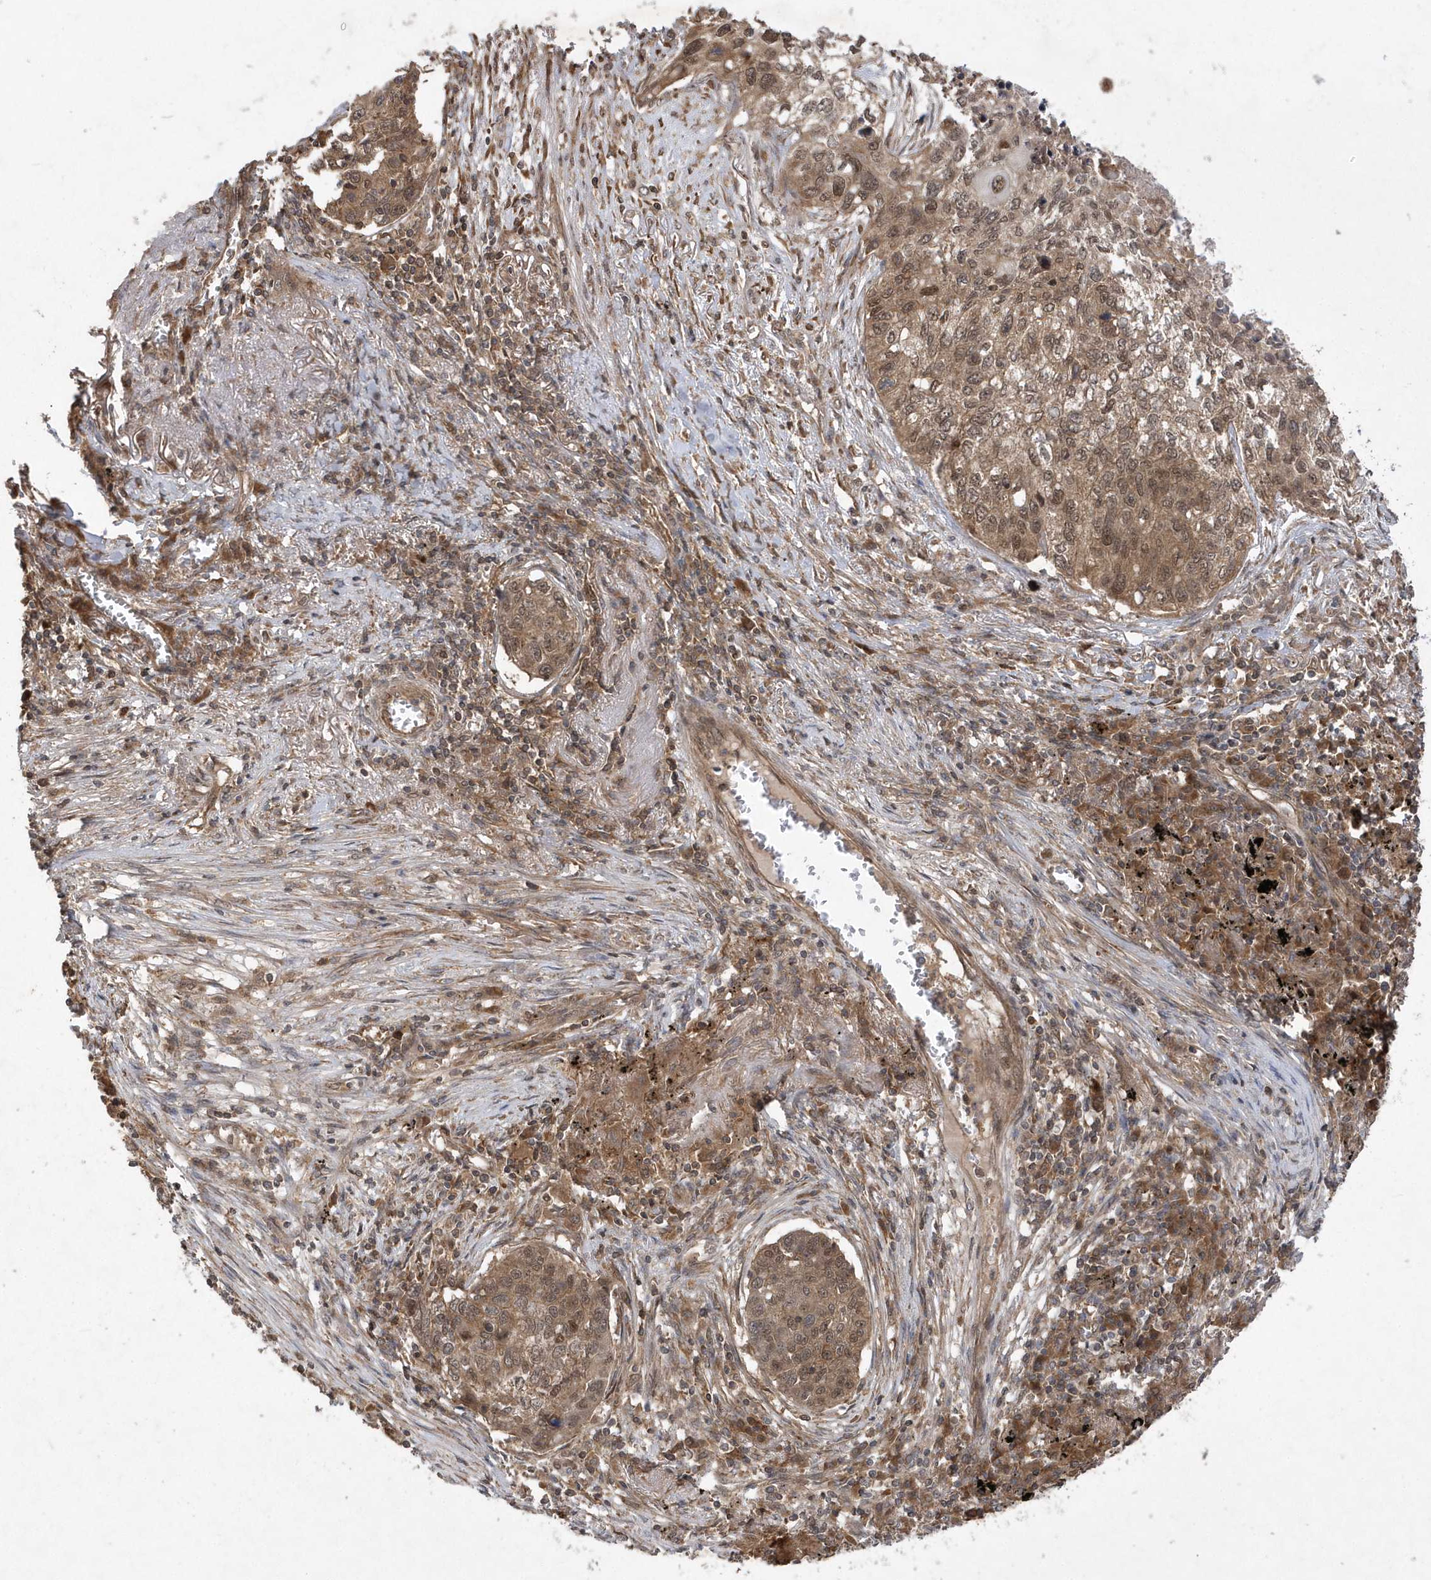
{"staining": {"intensity": "moderate", "quantity": ">75%", "location": "cytoplasmic/membranous,nuclear"}, "tissue": "lung cancer", "cell_type": "Tumor cells", "image_type": "cancer", "snomed": [{"axis": "morphology", "description": "Squamous cell carcinoma, NOS"}, {"axis": "topography", "description": "Lung"}], "caption": "Lung squamous cell carcinoma tissue reveals moderate cytoplasmic/membranous and nuclear positivity in about >75% of tumor cells, visualized by immunohistochemistry.", "gene": "GFM2", "patient": {"sex": "female", "age": 63}}